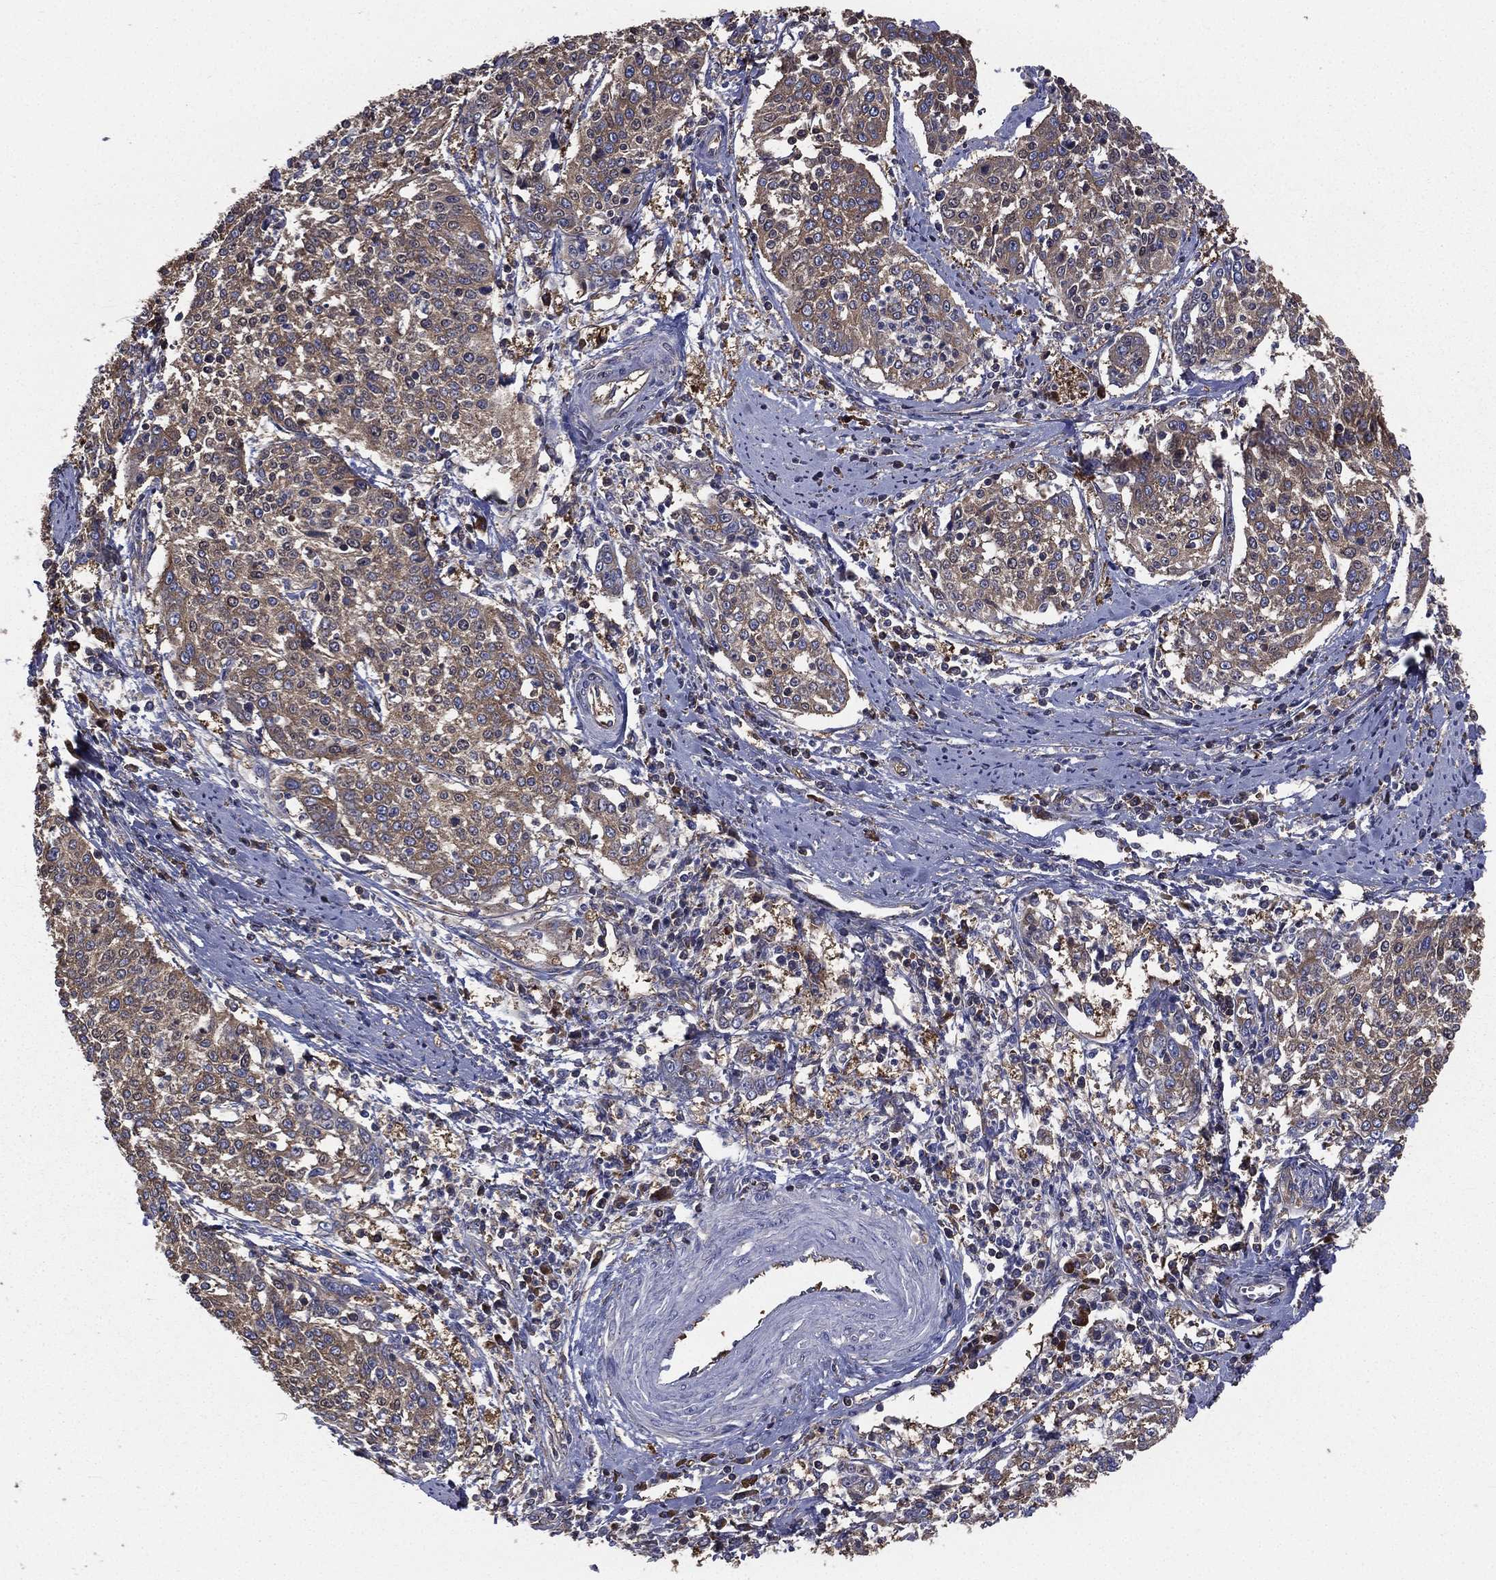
{"staining": {"intensity": "moderate", "quantity": ">75%", "location": "cytoplasmic/membranous"}, "tissue": "cervical cancer", "cell_type": "Tumor cells", "image_type": "cancer", "snomed": [{"axis": "morphology", "description": "Squamous cell carcinoma, NOS"}, {"axis": "topography", "description": "Cervix"}], "caption": "About >75% of tumor cells in squamous cell carcinoma (cervical) reveal moderate cytoplasmic/membranous protein staining as visualized by brown immunohistochemical staining.", "gene": "SARS1", "patient": {"sex": "female", "age": 41}}